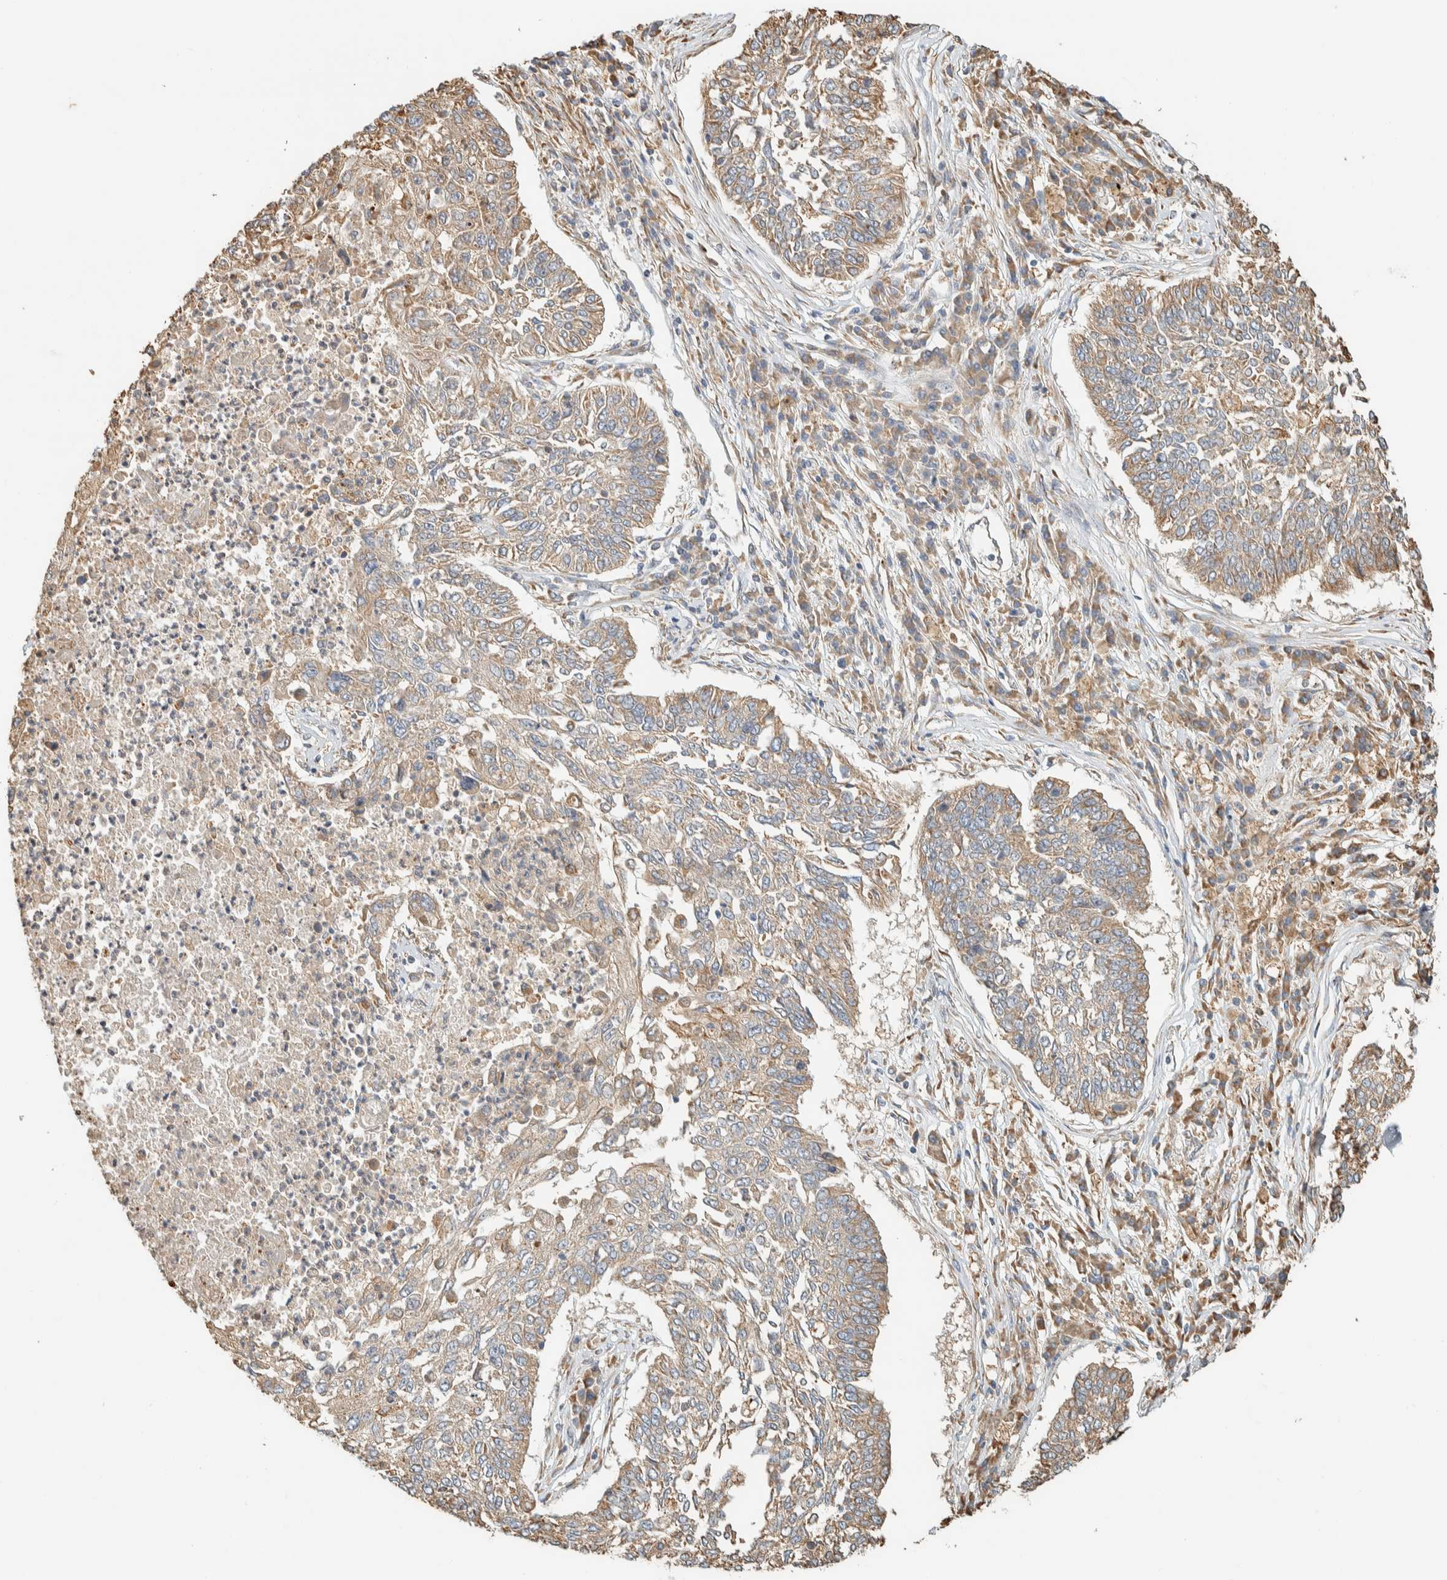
{"staining": {"intensity": "moderate", "quantity": "<25%", "location": "cytoplasmic/membranous"}, "tissue": "lung cancer", "cell_type": "Tumor cells", "image_type": "cancer", "snomed": [{"axis": "morphology", "description": "Normal tissue, NOS"}, {"axis": "morphology", "description": "Squamous cell carcinoma, NOS"}, {"axis": "topography", "description": "Cartilage tissue"}, {"axis": "topography", "description": "Bronchus"}, {"axis": "topography", "description": "Lung"}], "caption": "Lung cancer stained with DAB immunohistochemistry (IHC) displays low levels of moderate cytoplasmic/membranous expression in approximately <25% of tumor cells. (DAB IHC with brightfield microscopy, high magnification).", "gene": "RAB11FIP1", "patient": {"sex": "female", "age": 49}}